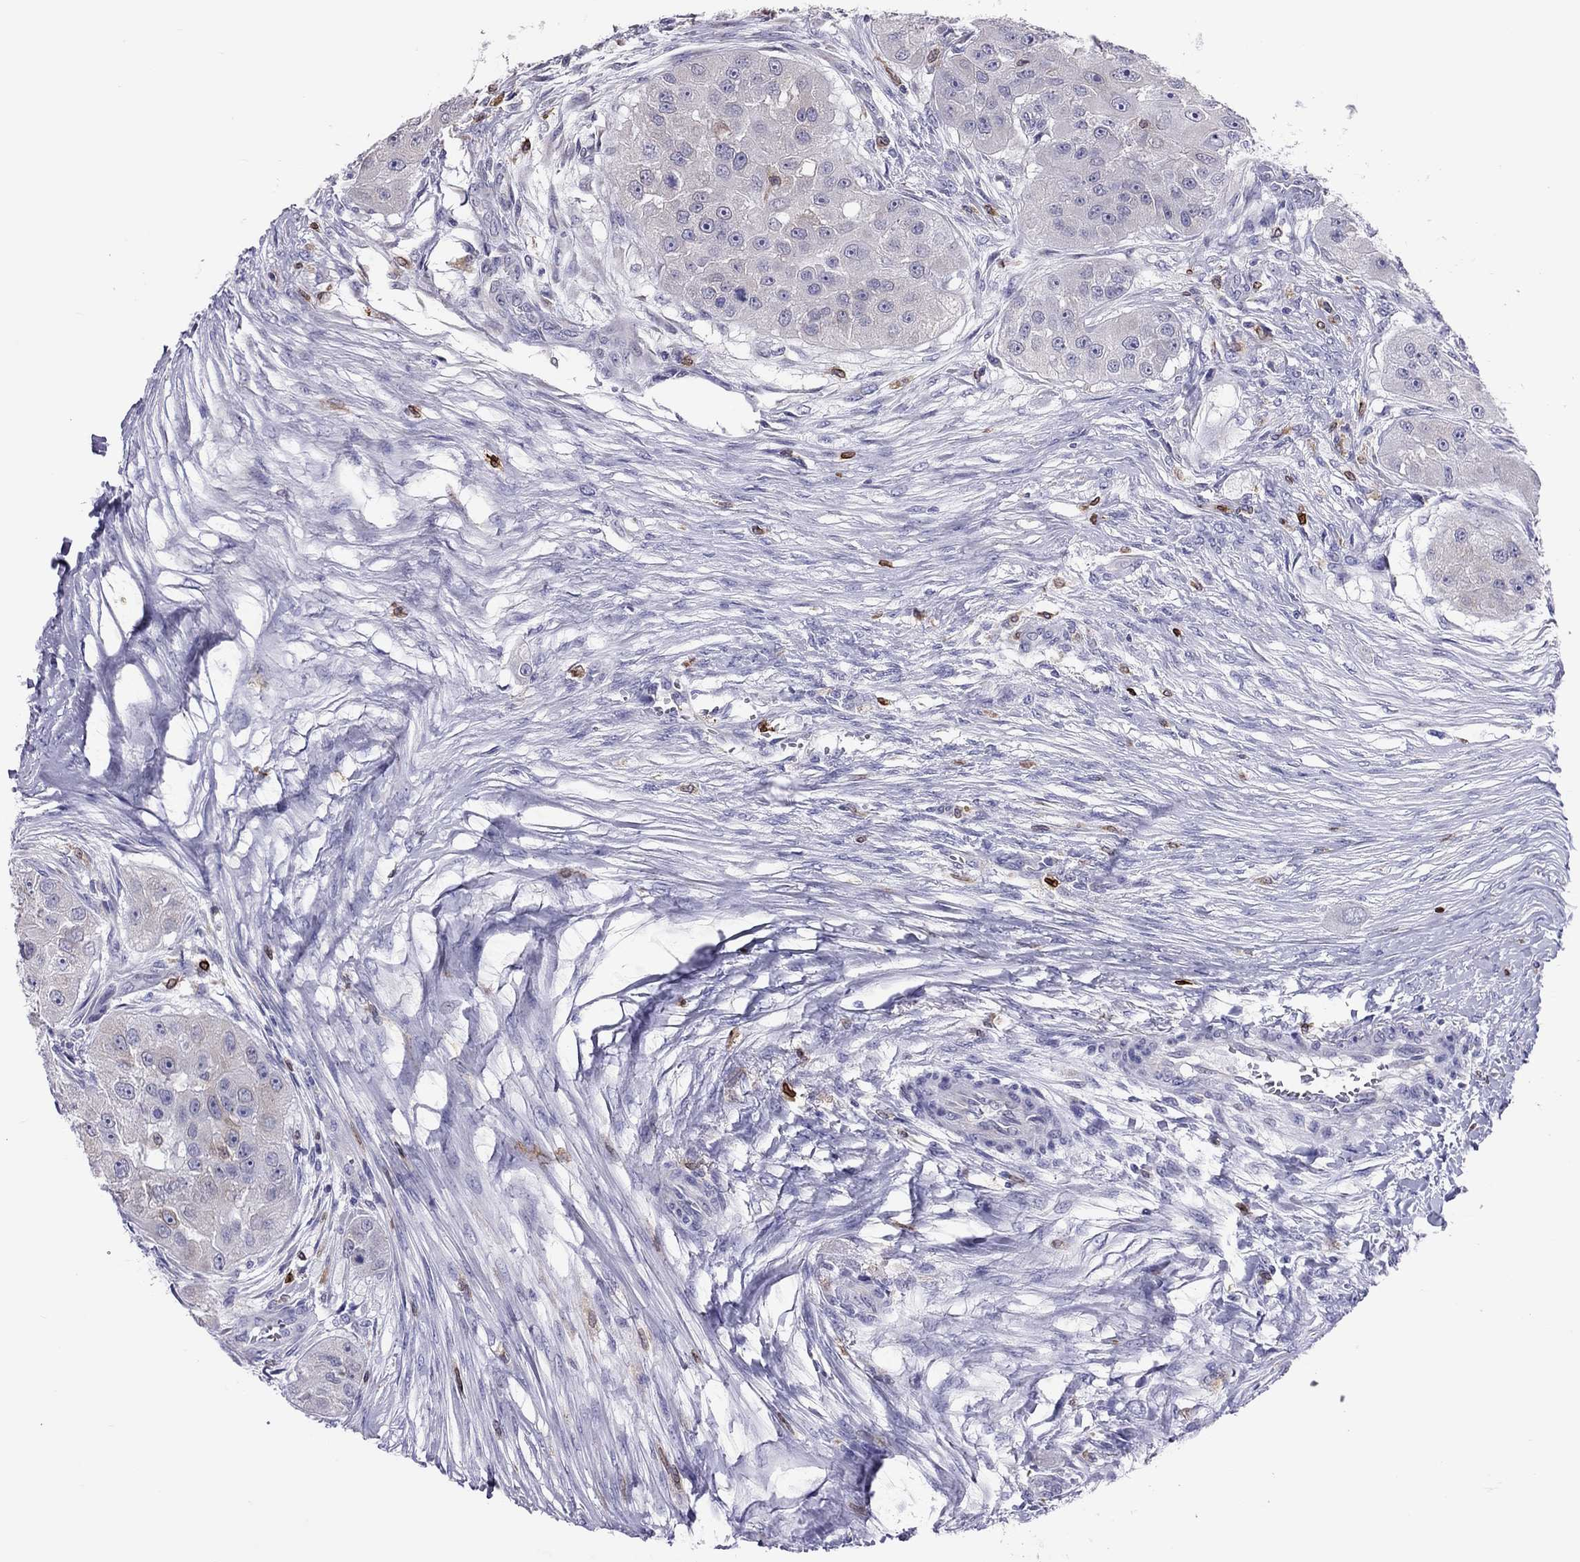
{"staining": {"intensity": "negative", "quantity": "none", "location": "none"}, "tissue": "head and neck cancer", "cell_type": "Tumor cells", "image_type": "cancer", "snomed": [{"axis": "morphology", "description": "Normal tissue, NOS"}, {"axis": "morphology", "description": "Squamous cell carcinoma, NOS"}, {"axis": "topography", "description": "Skeletal muscle"}, {"axis": "topography", "description": "Head-Neck"}], "caption": "This is a histopathology image of IHC staining of head and neck squamous cell carcinoma, which shows no staining in tumor cells.", "gene": "ADORA2A", "patient": {"sex": "male", "age": 51}}